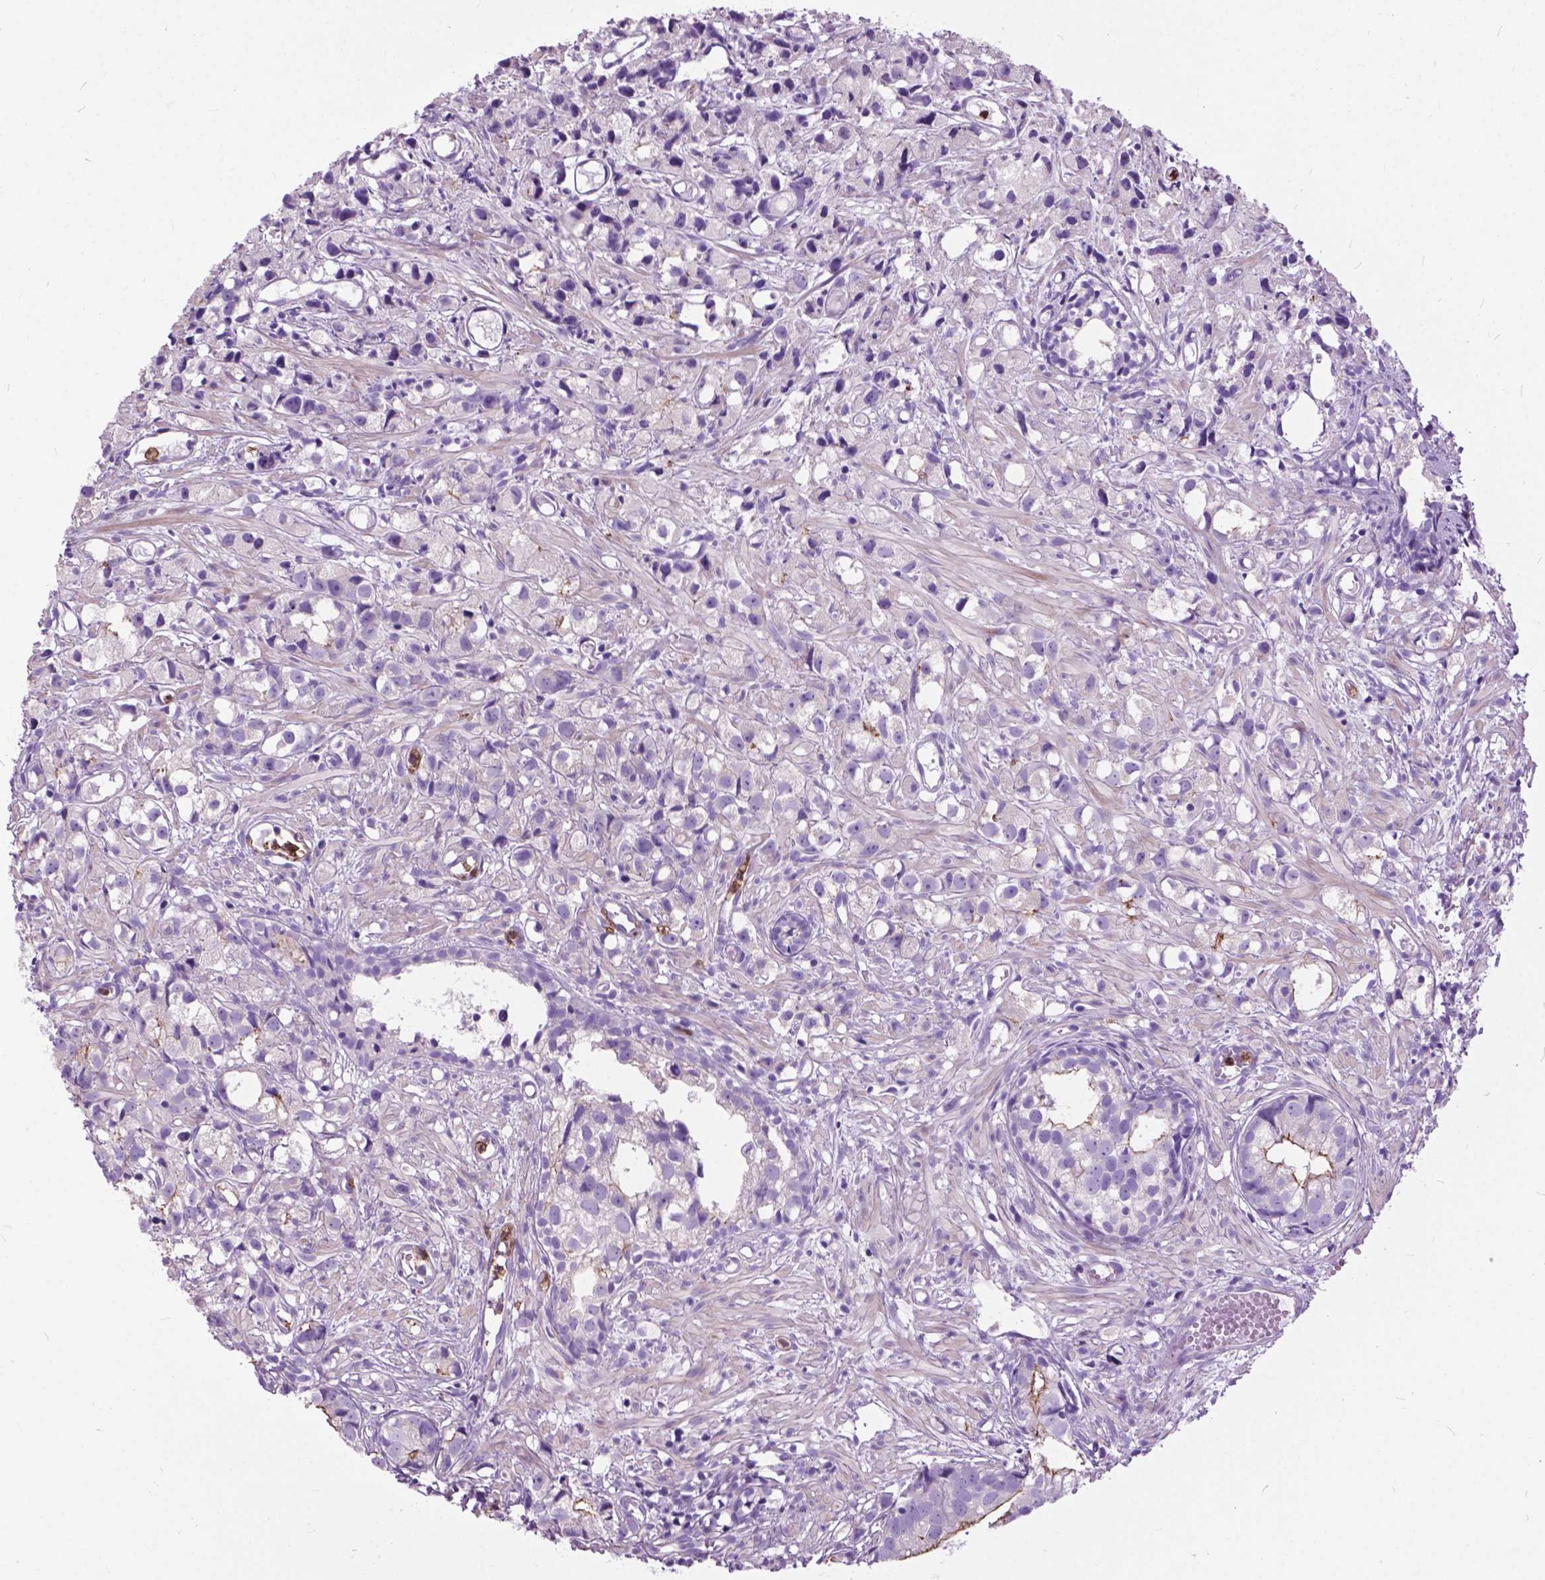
{"staining": {"intensity": "moderate", "quantity": "<25%", "location": "cytoplasmic/membranous"}, "tissue": "prostate cancer", "cell_type": "Tumor cells", "image_type": "cancer", "snomed": [{"axis": "morphology", "description": "Adenocarcinoma, High grade"}, {"axis": "topography", "description": "Prostate"}], "caption": "Human prostate high-grade adenocarcinoma stained for a protein (brown) exhibits moderate cytoplasmic/membranous positive staining in about <25% of tumor cells.", "gene": "PRR35", "patient": {"sex": "male", "age": 68}}